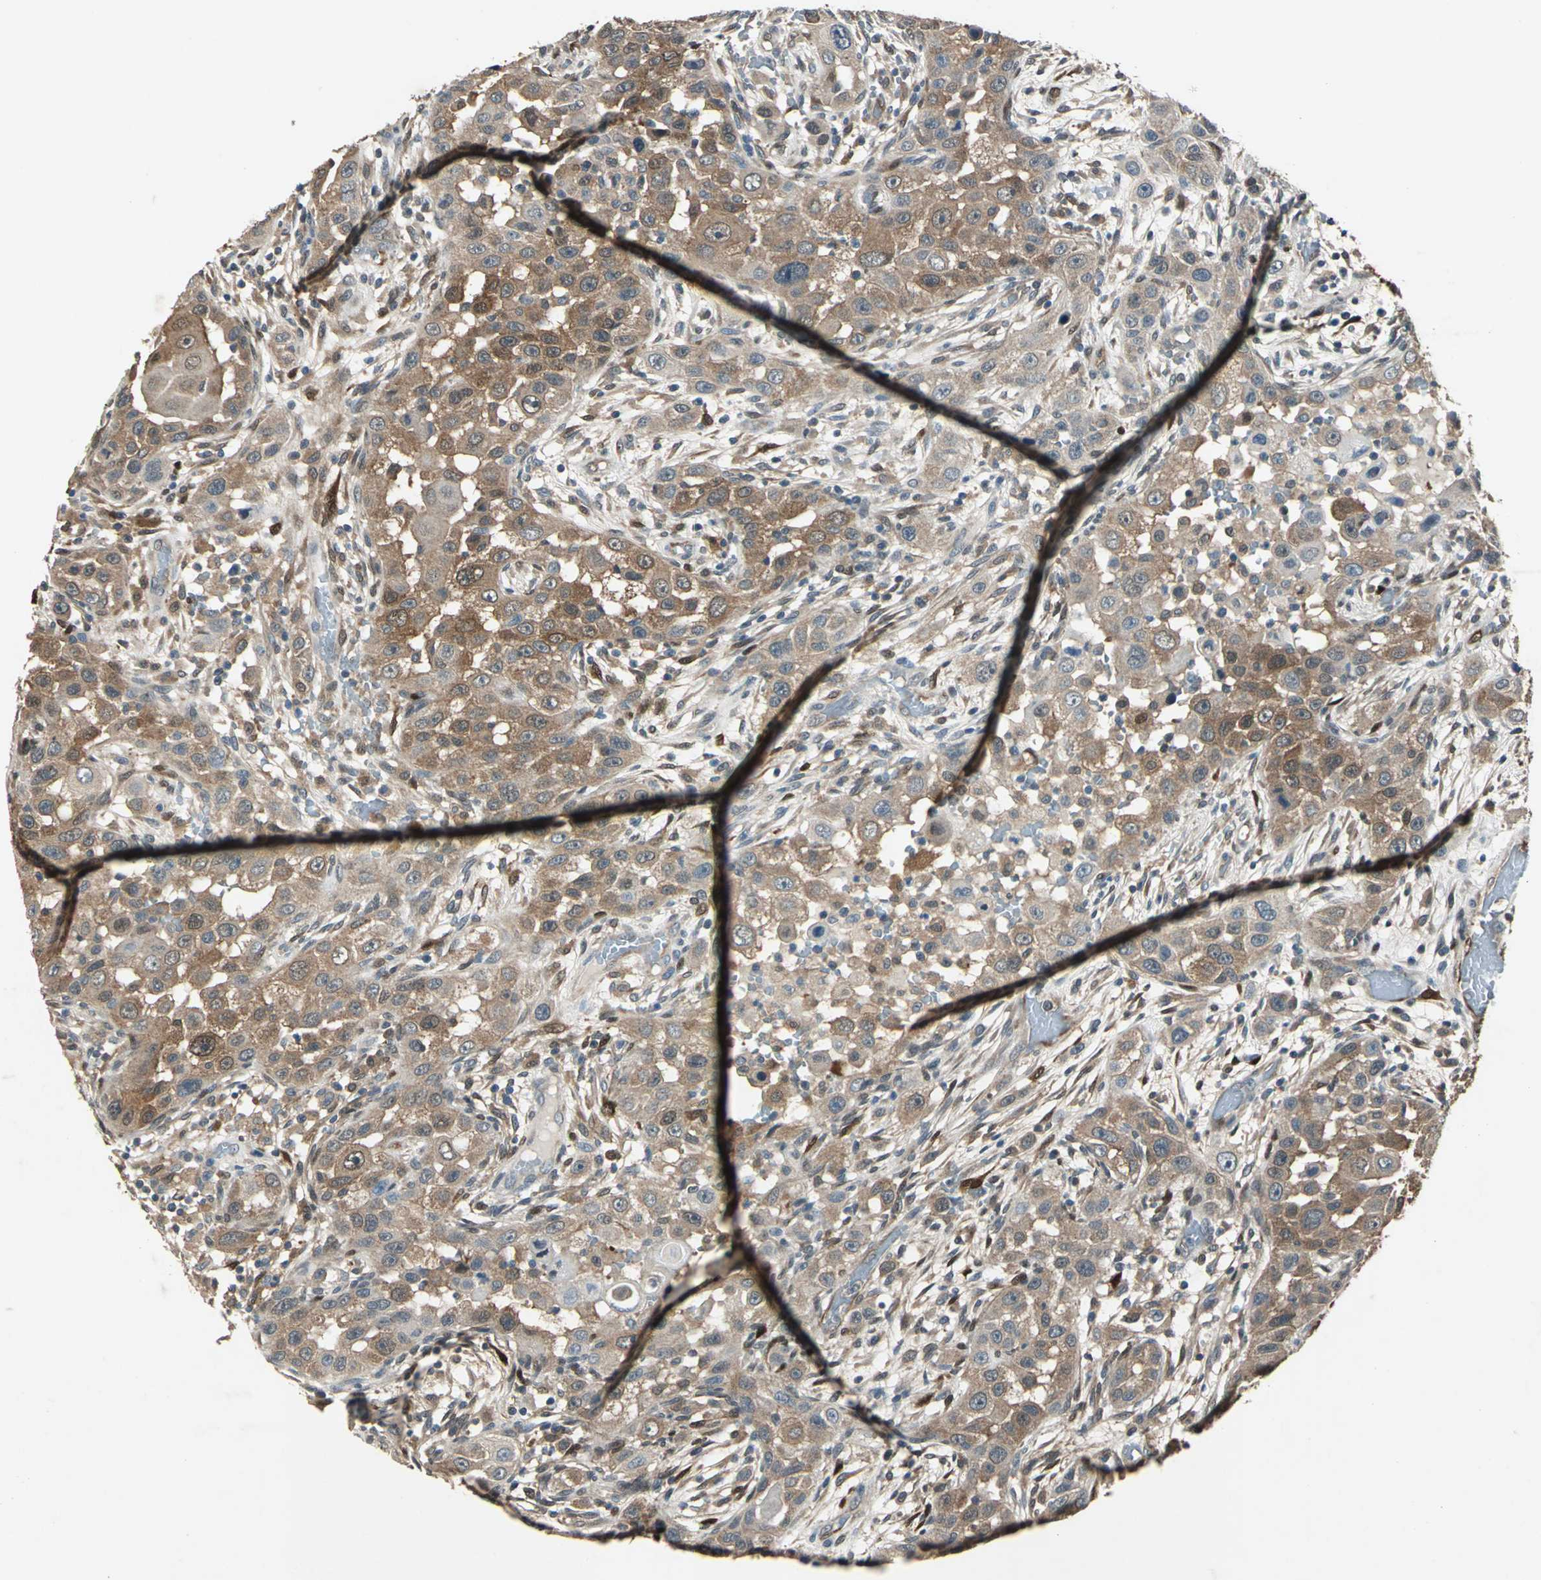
{"staining": {"intensity": "moderate", "quantity": ">75%", "location": "cytoplasmic/membranous"}, "tissue": "head and neck cancer", "cell_type": "Tumor cells", "image_type": "cancer", "snomed": [{"axis": "morphology", "description": "Carcinoma, NOS"}, {"axis": "topography", "description": "Head-Neck"}], "caption": "Head and neck cancer (carcinoma) tissue demonstrates moderate cytoplasmic/membranous positivity in approximately >75% of tumor cells, visualized by immunohistochemistry.", "gene": "RRM2B", "patient": {"sex": "male", "age": 87}}